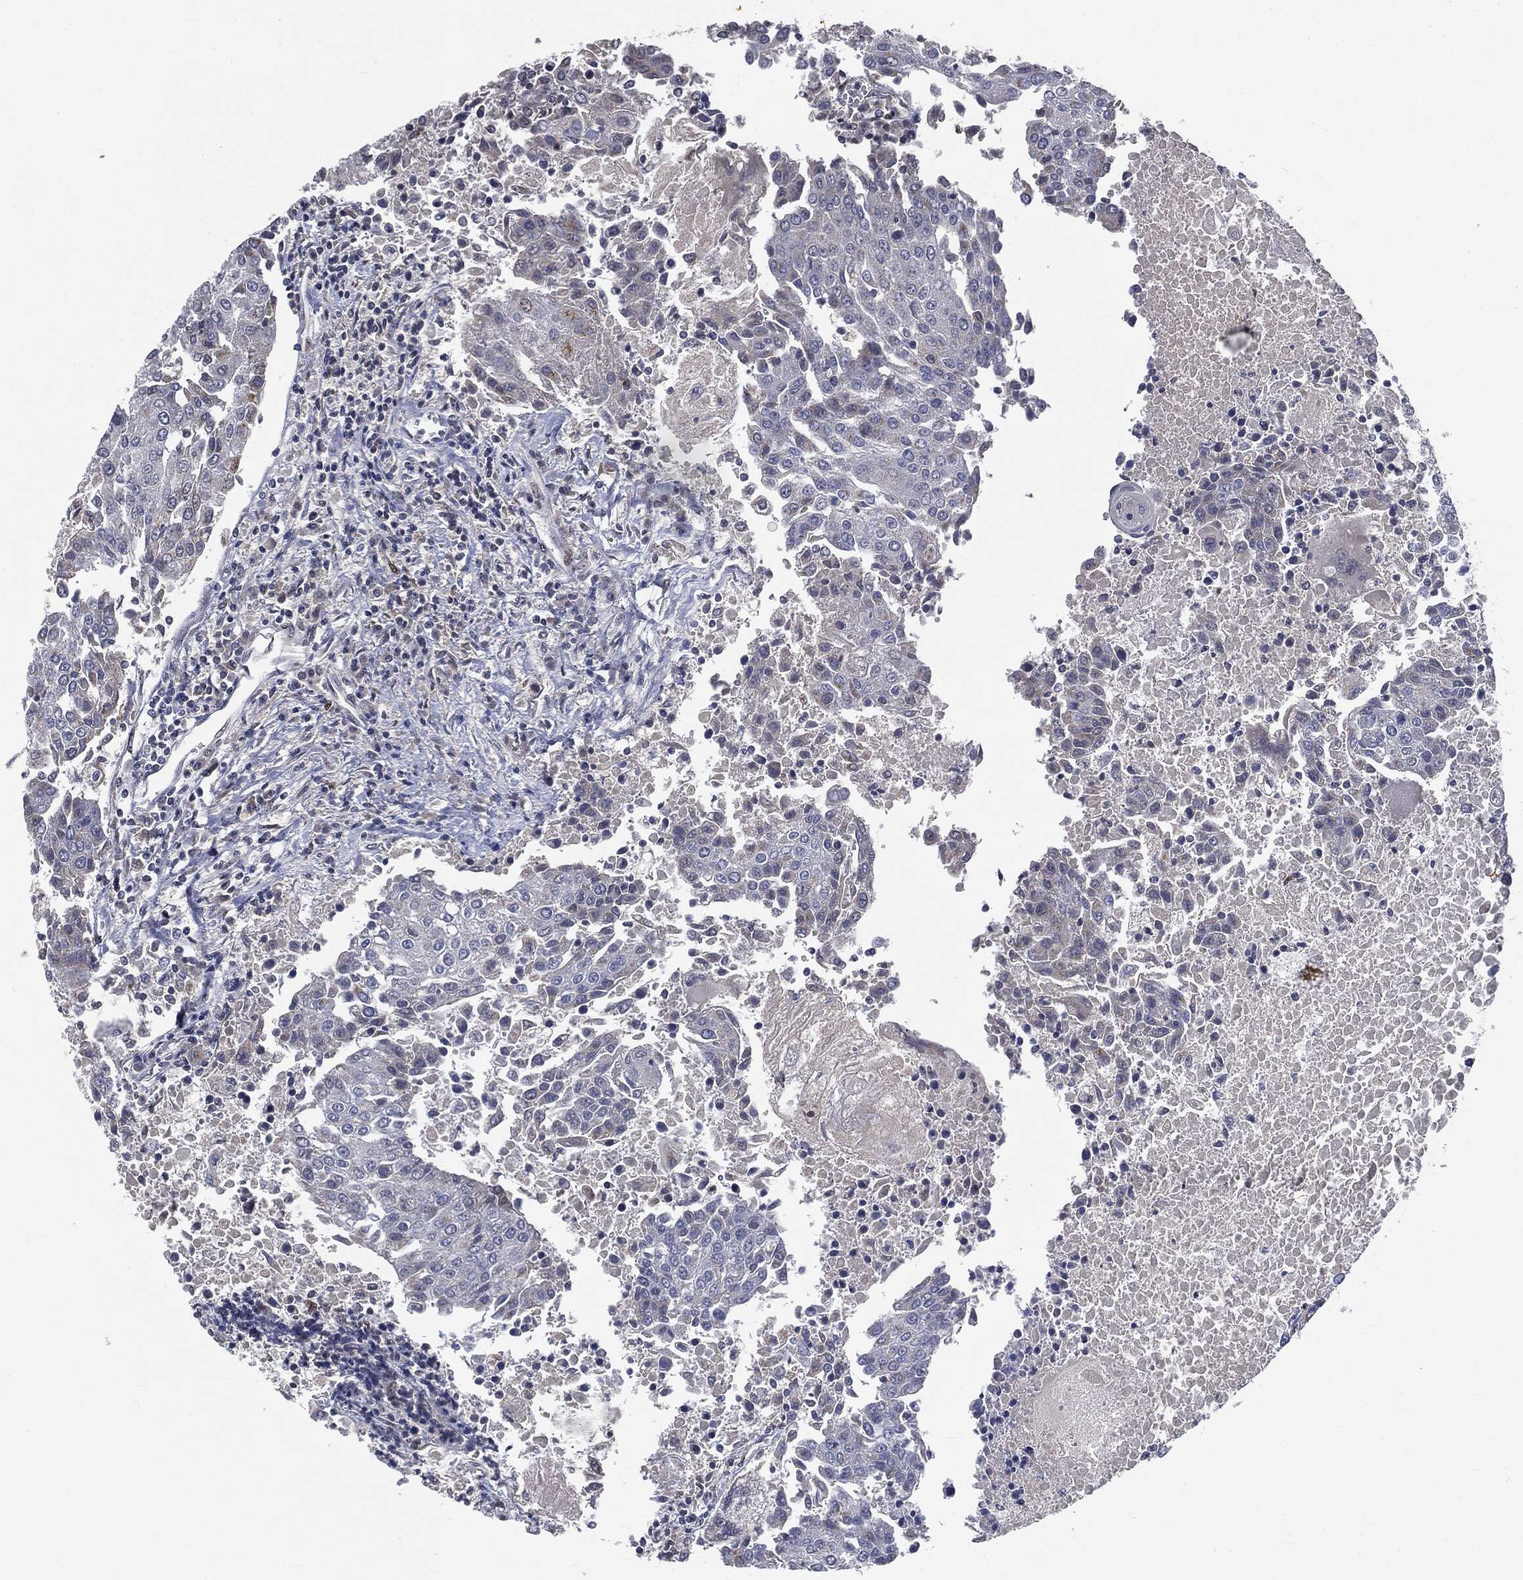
{"staining": {"intensity": "negative", "quantity": "none", "location": "none"}, "tissue": "urothelial cancer", "cell_type": "Tumor cells", "image_type": "cancer", "snomed": [{"axis": "morphology", "description": "Urothelial carcinoma, High grade"}, {"axis": "topography", "description": "Urinary bladder"}], "caption": "Urothelial cancer was stained to show a protein in brown. There is no significant staining in tumor cells. (DAB IHC with hematoxylin counter stain).", "gene": "CASD1", "patient": {"sex": "female", "age": 85}}